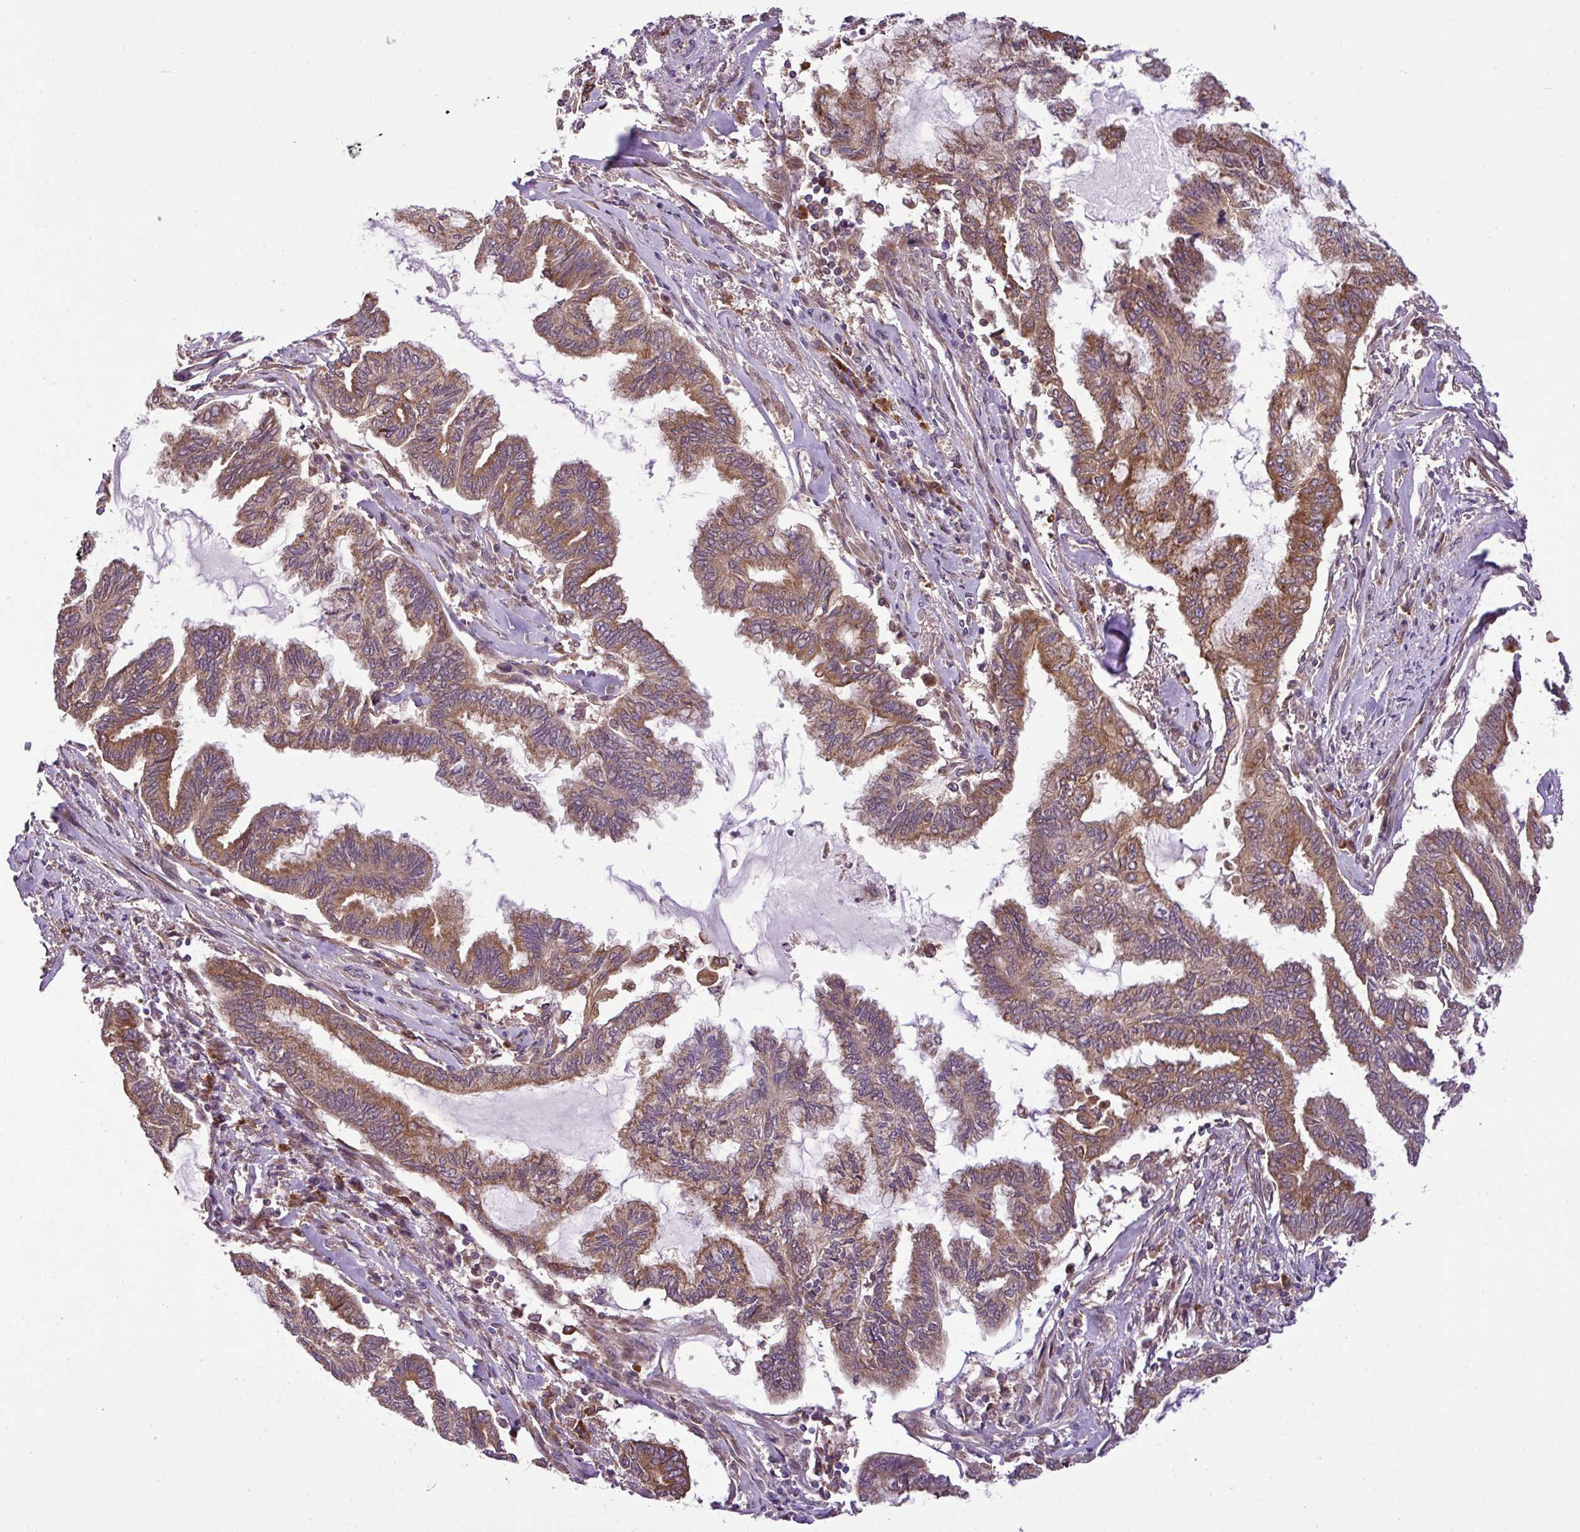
{"staining": {"intensity": "moderate", "quantity": ">75%", "location": "cytoplasmic/membranous"}, "tissue": "endometrial cancer", "cell_type": "Tumor cells", "image_type": "cancer", "snomed": [{"axis": "morphology", "description": "Adenocarcinoma, NOS"}, {"axis": "topography", "description": "Endometrium"}], "caption": "Moderate cytoplasmic/membranous protein staining is present in about >75% of tumor cells in endometrial cancer.", "gene": "DLGAP4", "patient": {"sex": "female", "age": 86}}